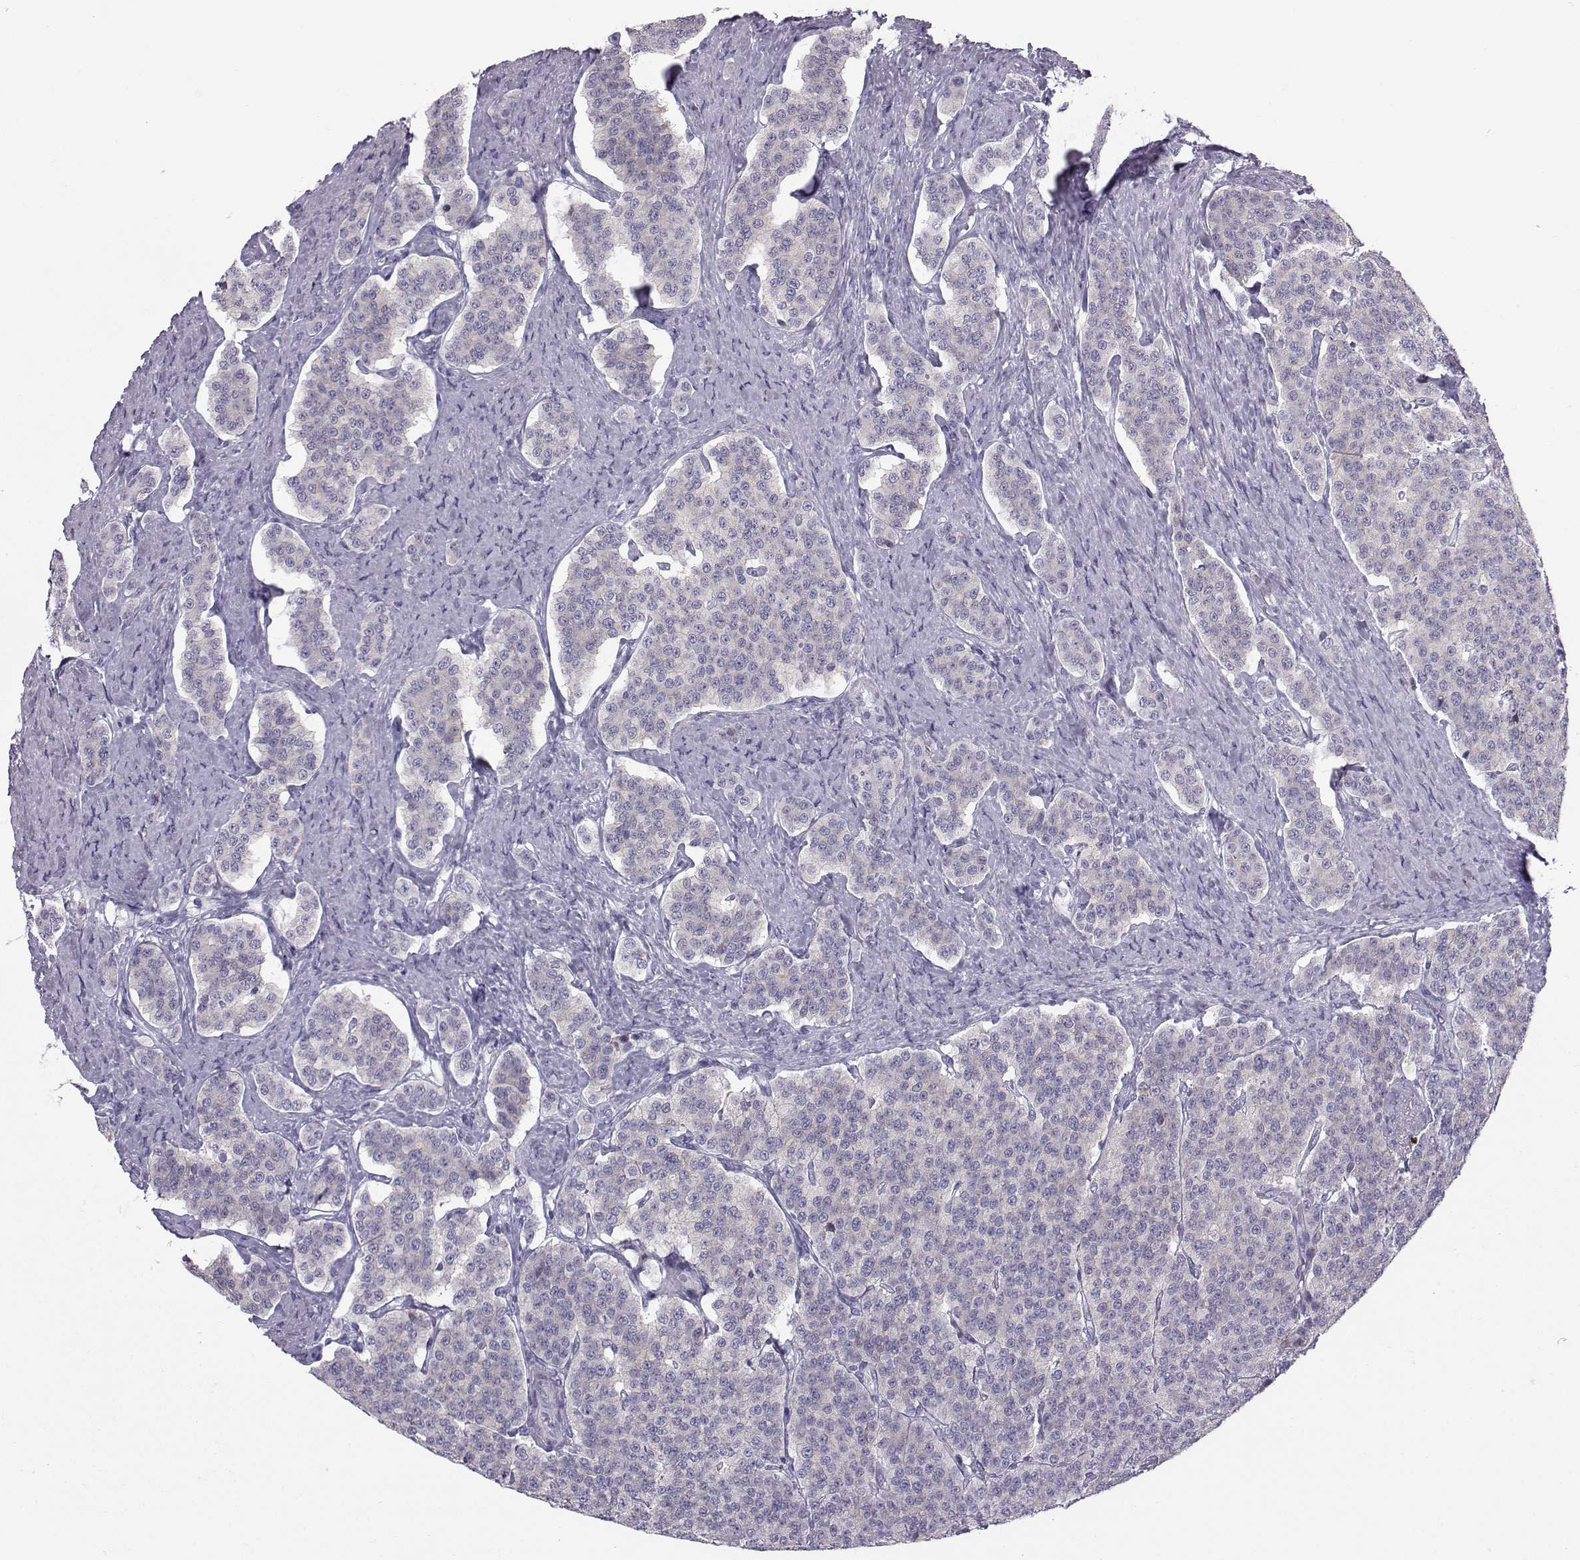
{"staining": {"intensity": "negative", "quantity": "none", "location": "none"}, "tissue": "carcinoid", "cell_type": "Tumor cells", "image_type": "cancer", "snomed": [{"axis": "morphology", "description": "Carcinoid, malignant, NOS"}, {"axis": "topography", "description": "Small intestine"}], "caption": "The photomicrograph demonstrates no significant expression in tumor cells of malignant carcinoid.", "gene": "DMRT3", "patient": {"sex": "female", "age": 58}}